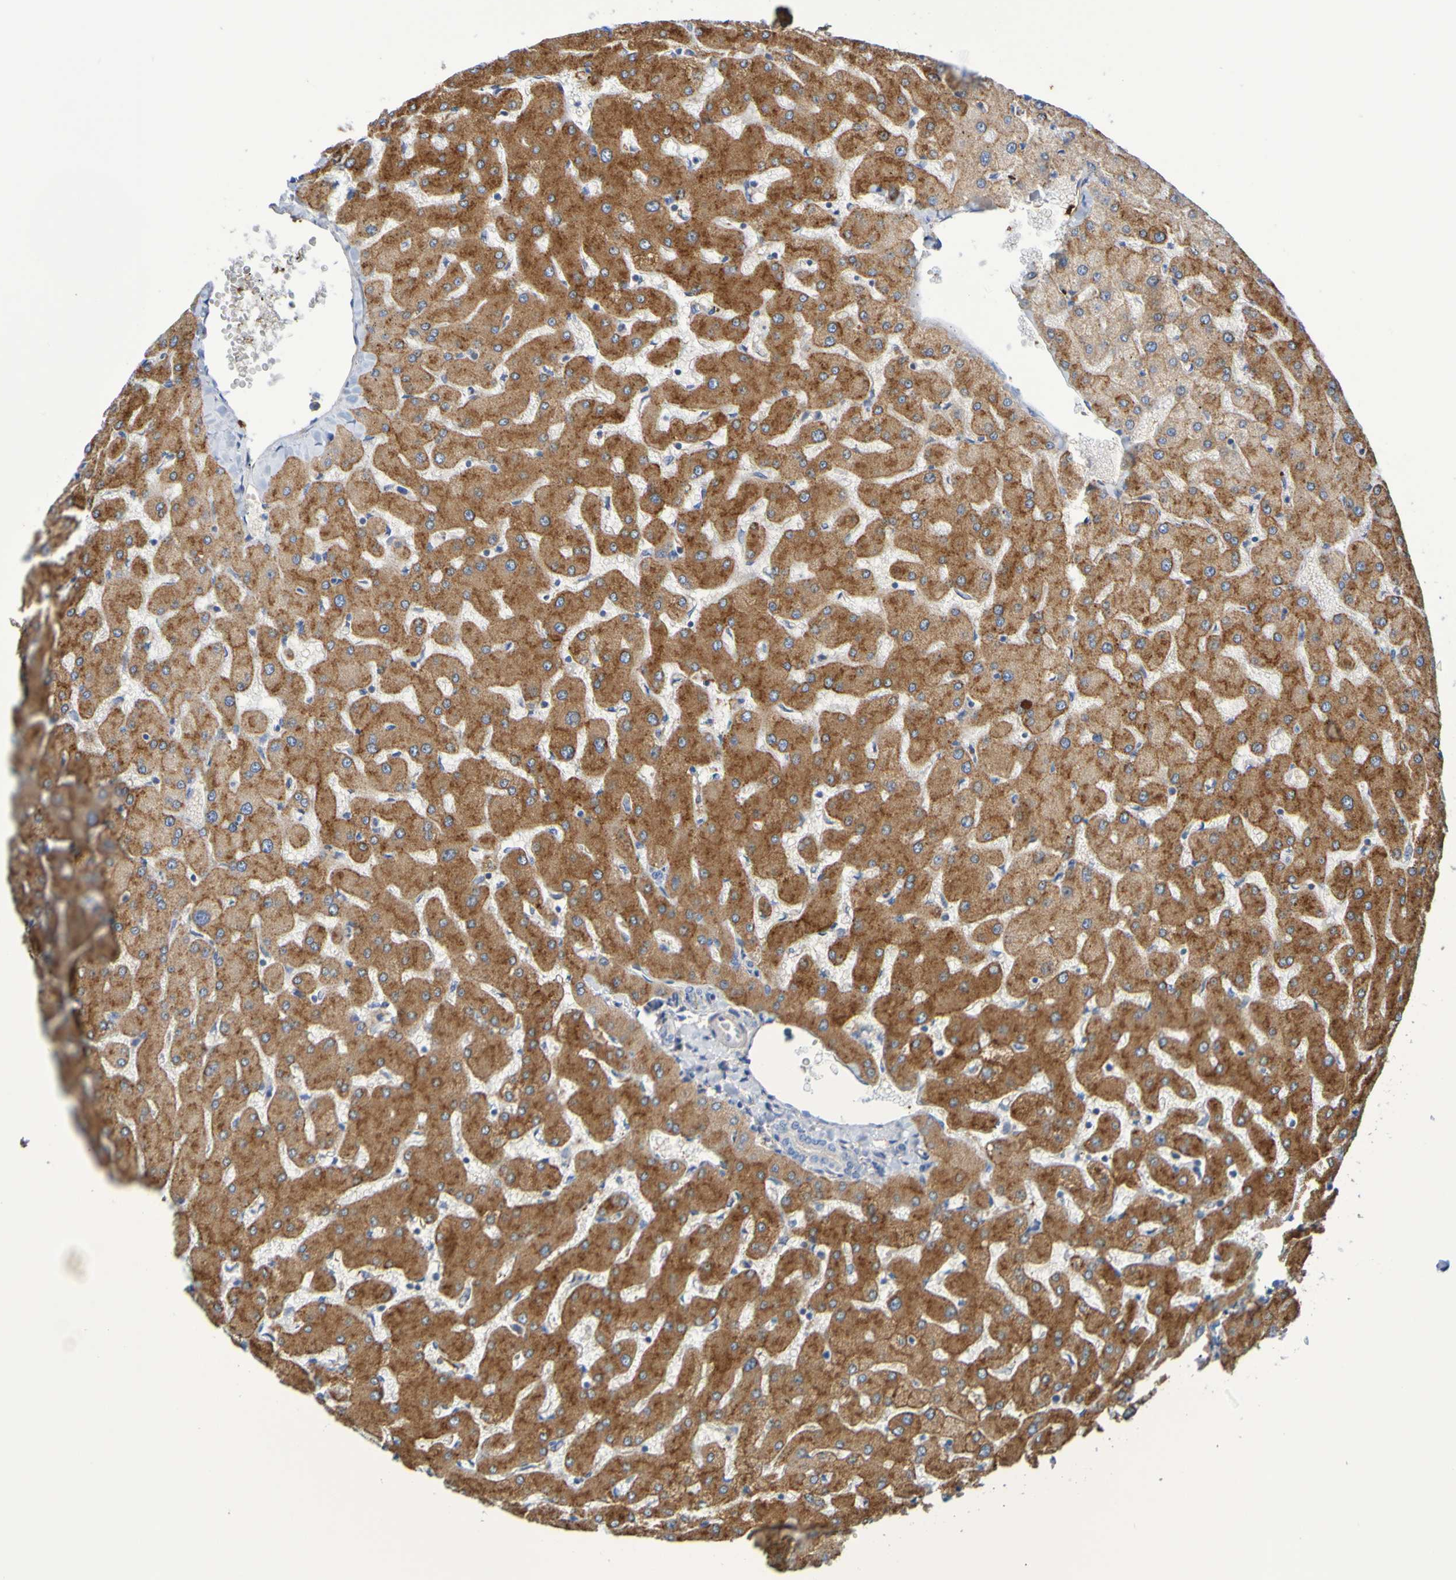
{"staining": {"intensity": "negative", "quantity": "none", "location": "none"}, "tissue": "liver", "cell_type": "Cholangiocytes", "image_type": "normal", "snomed": [{"axis": "morphology", "description": "Normal tissue, NOS"}, {"axis": "topography", "description": "Liver"}], "caption": "IHC histopathology image of normal liver: liver stained with DAB exhibits no significant protein staining in cholangiocytes.", "gene": "GAB3", "patient": {"sex": "female", "age": 63}}